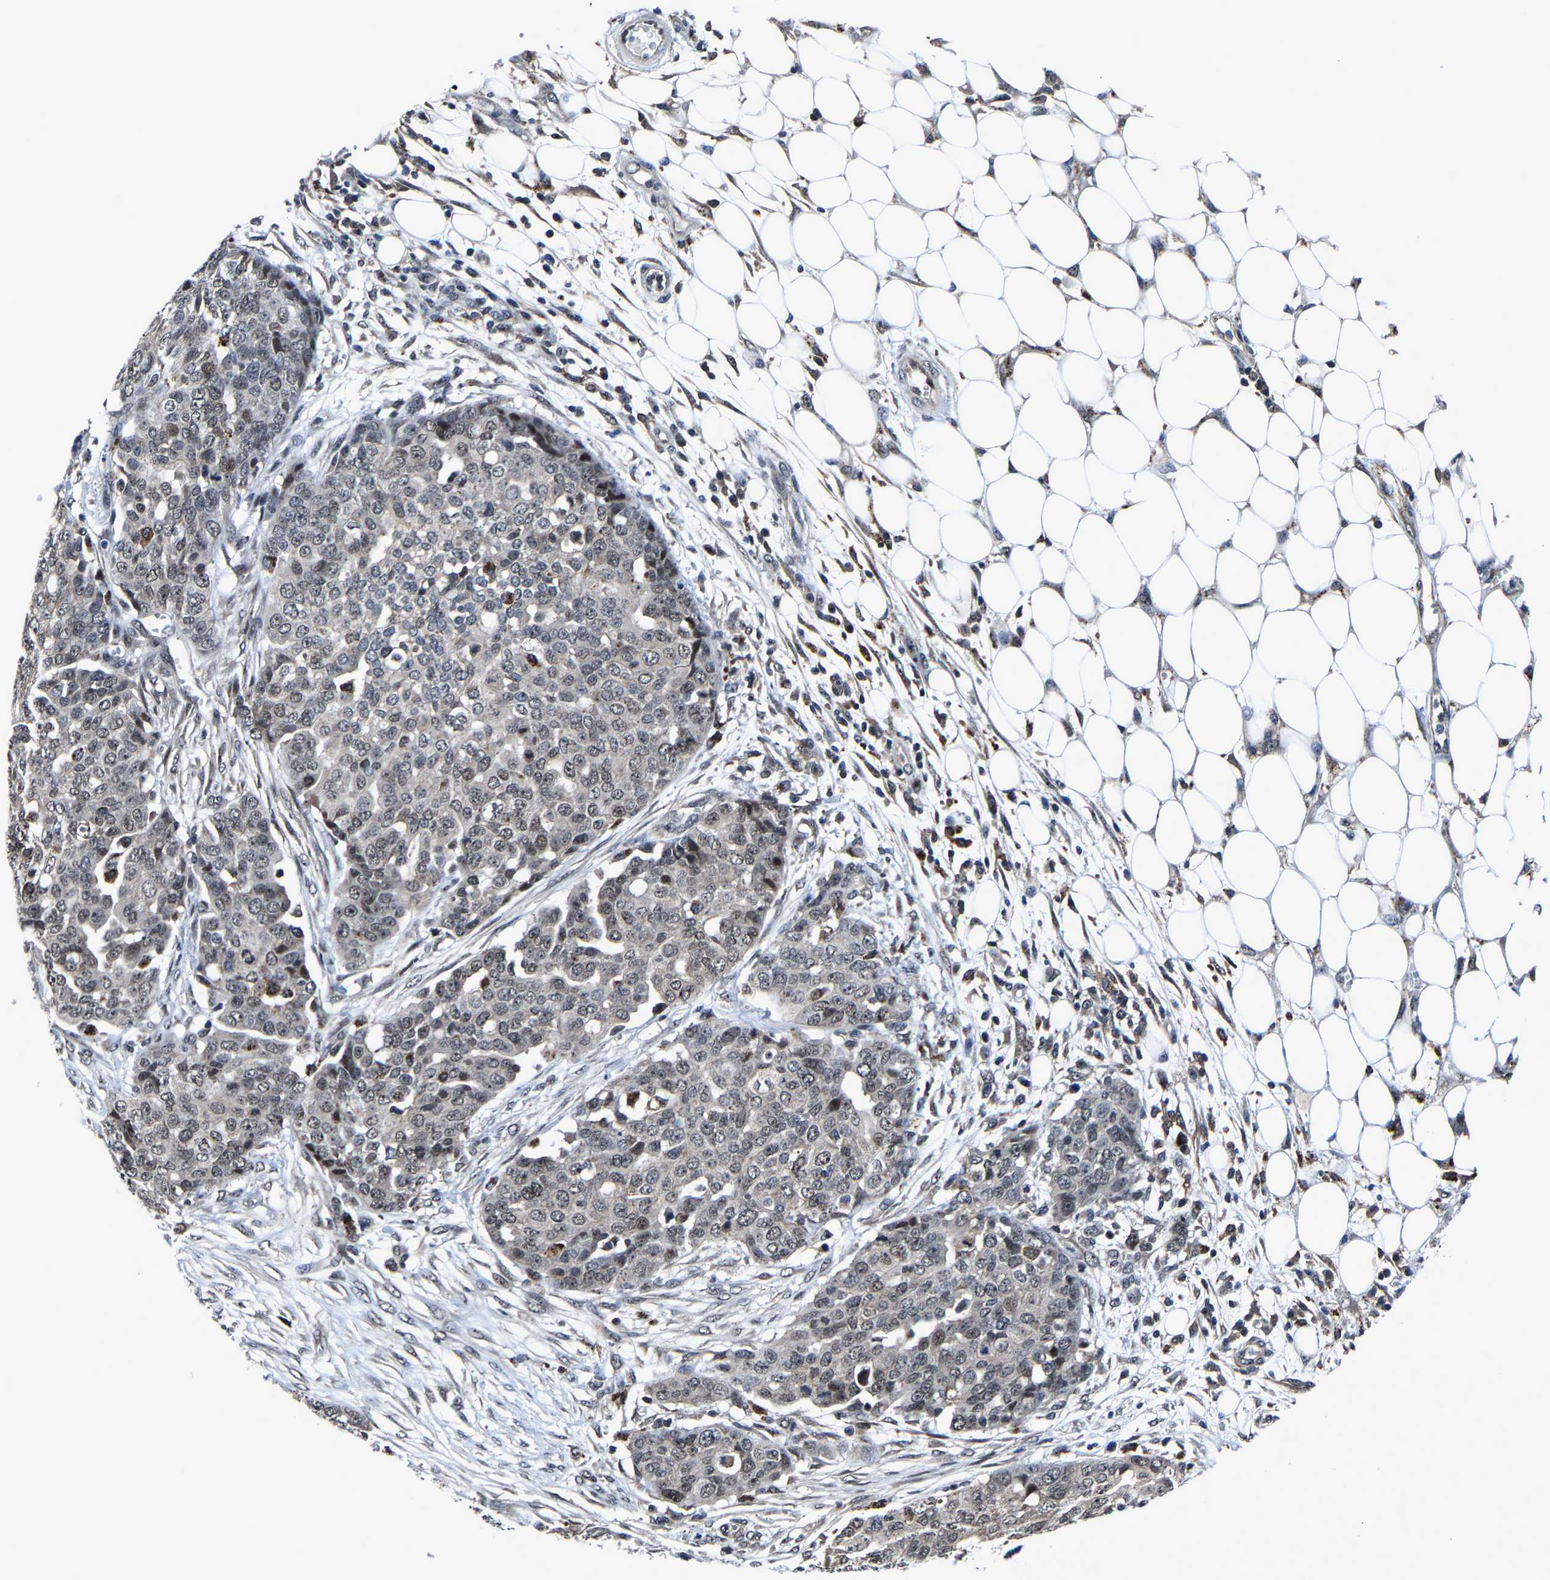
{"staining": {"intensity": "weak", "quantity": "<25%", "location": "cytoplasmic/membranous,nuclear"}, "tissue": "ovarian cancer", "cell_type": "Tumor cells", "image_type": "cancer", "snomed": [{"axis": "morphology", "description": "Cystadenocarcinoma, serous, NOS"}, {"axis": "topography", "description": "Soft tissue"}, {"axis": "topography", "description": "Ovary"}], "caption": "High power microscopy micrograph of an IHC histopathology image of ovarian serous cystadenocarcinoma, revealing no significant positivity in tumor cells.", "gene": "ZCCHC7", "patient": {"sex": "female", "age": 57}}